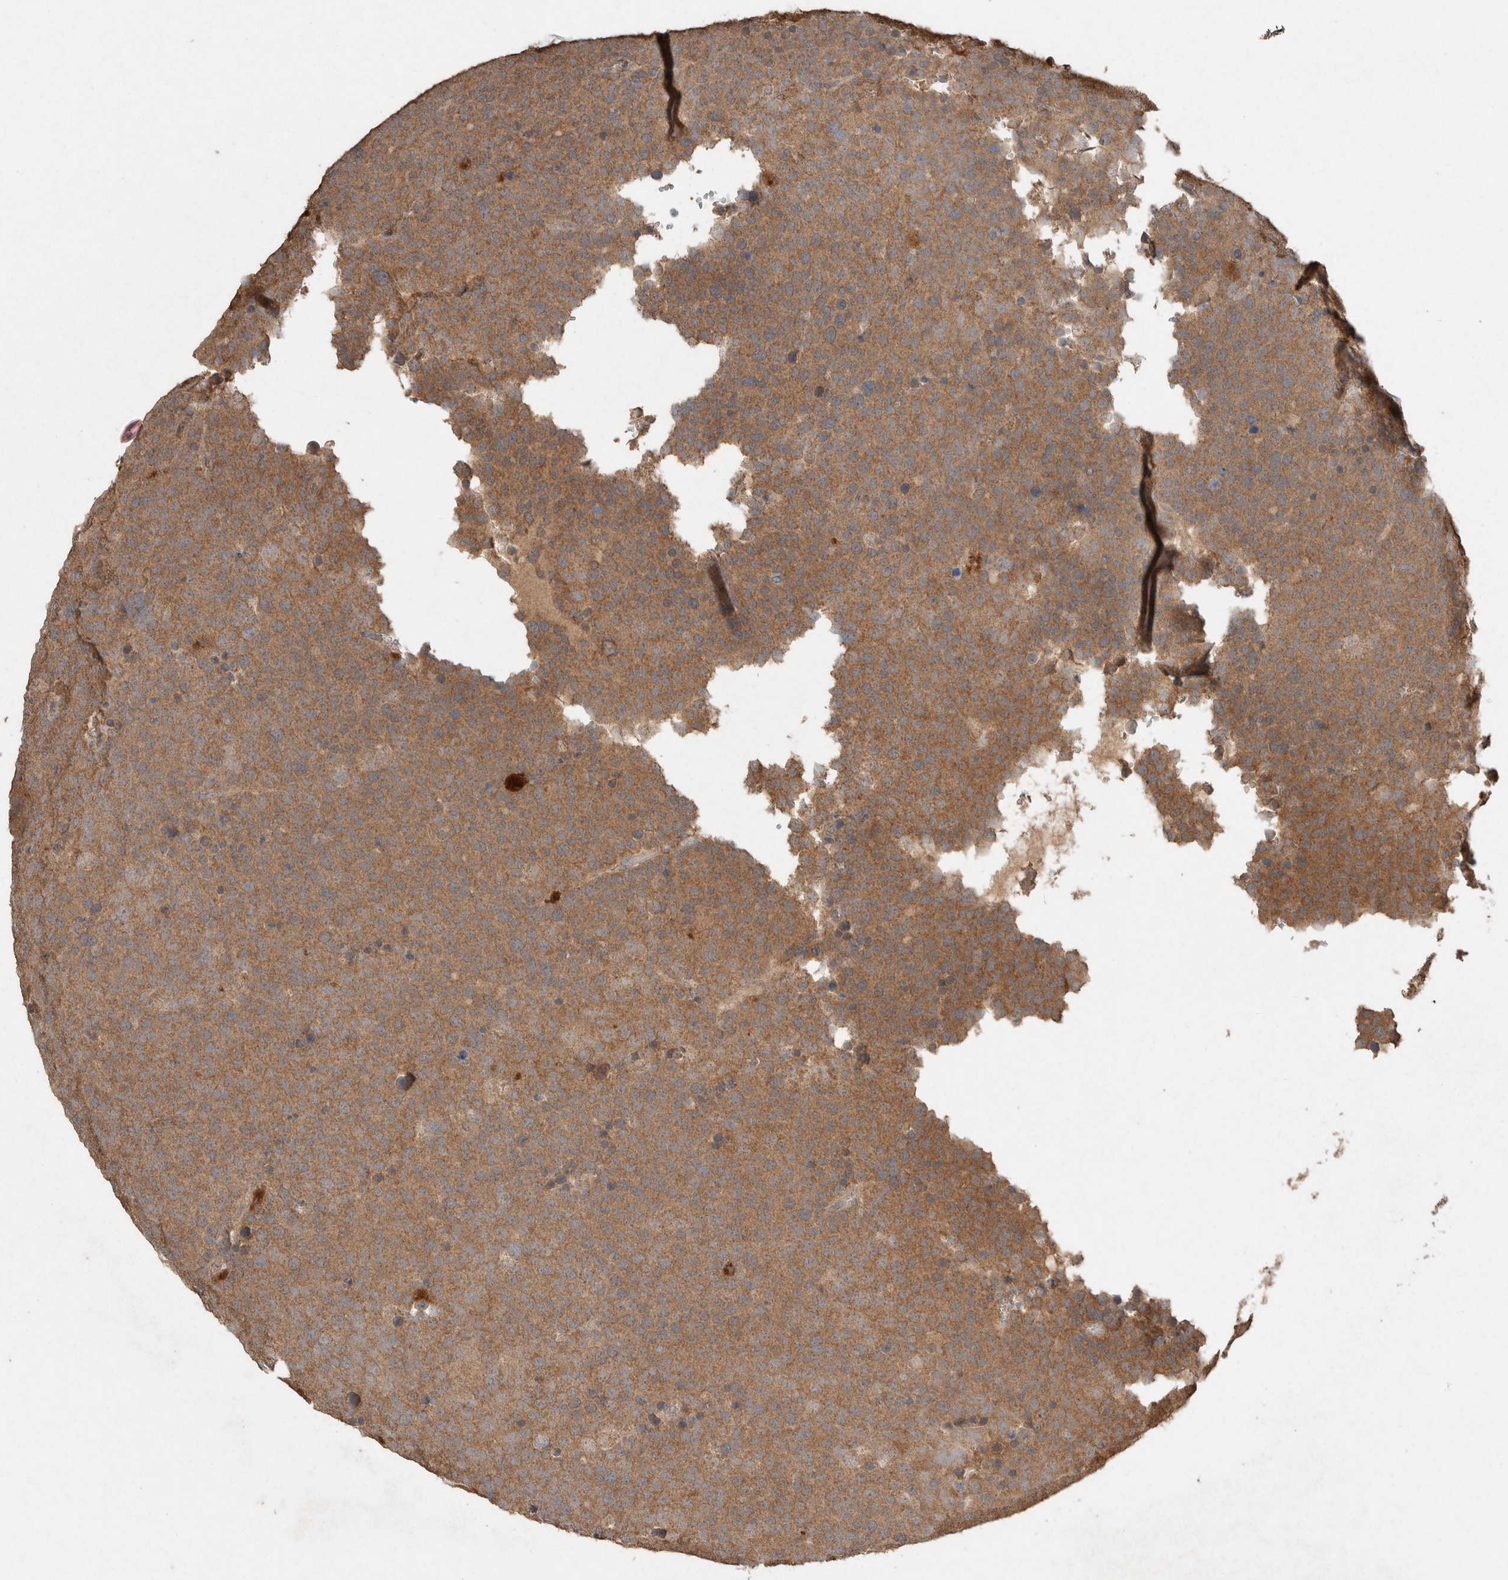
{"staining": {"intensity": "moderate", "quantity": ">75%", "location": "cytoplasmic/membranous"}, "tissue": "testis cancer", "cell_type": "Tumor cells", "image_type": "cancer", "snomed": [{"axis": "morphology", "description": "Seminoma, NOS"}, {"axis": "topography", "description": "Testis"}], "caption": "A micrograph of testis cancer (seminoma) stained for a protein shows moderate cytoplasmic/membranous brown staining in tumor cells.", "gene": "KCNJ5", "patient": {"sex": "male", "age": 71}}